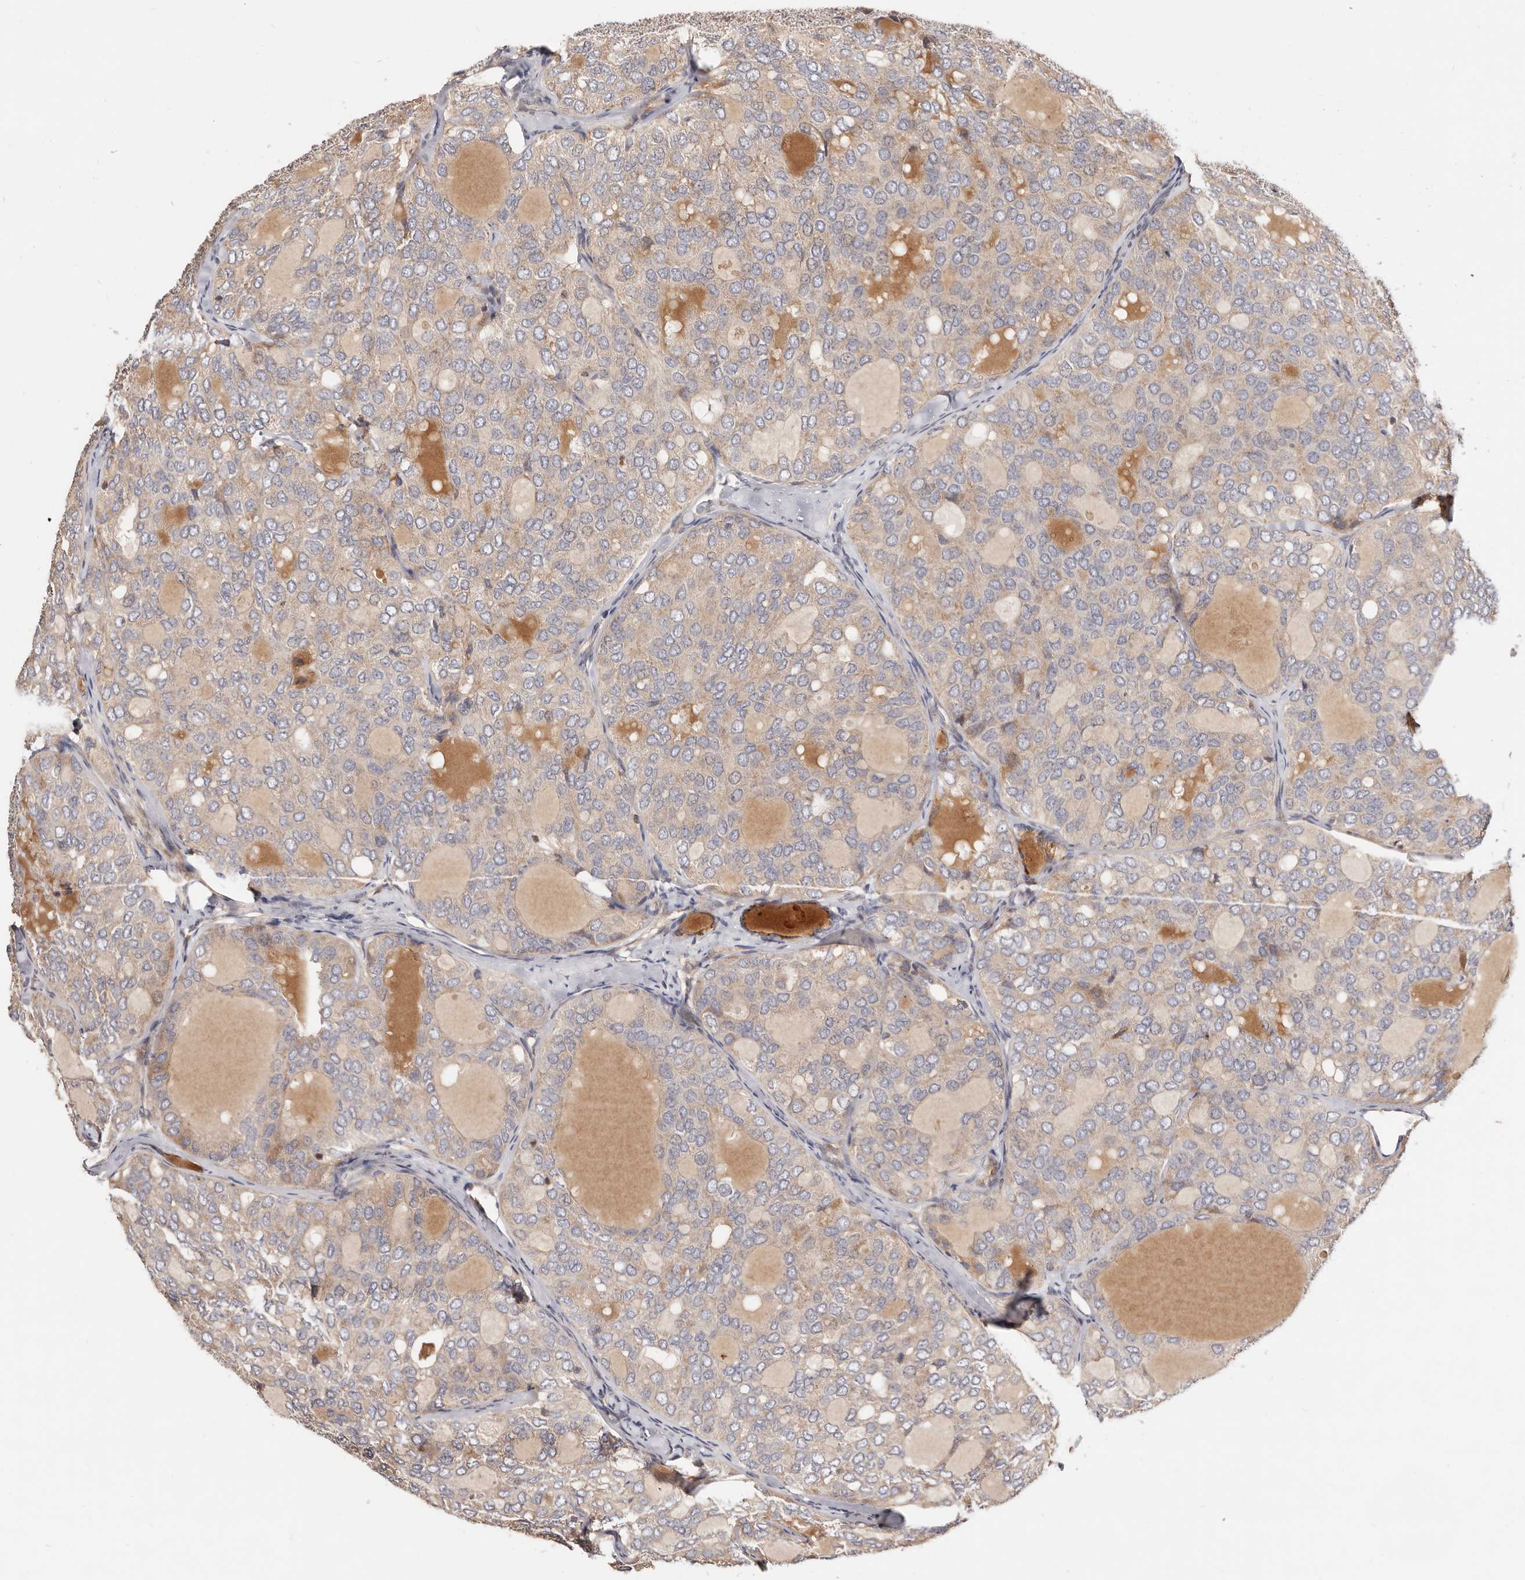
{"staining": {"intensity": "weak", "quantity": "<25%", "location": "cytoplasmic/membranous"}, "tissue": "thyroid cancer", "cell_type": "Tumor cells", "image_type": "cancer", "snomed": [{"axis": "morphology", "description": "Follicular adenoma carcinoma, NOS"}, {"axis": "topography", "description": "Thyroid gland"}], "caption": "Immunohistochemistry histopathology image of neoplastic tissue: human thyroid follicular adenoma carcinoma stained with DAB demonstrates no significant protein expression in tumor cells. The staining is performed using DAB brown chromogen with nuclei counter-stained in using hematoxylin.", "gene": "USP33", "patient": {"sex": "male", "age": 75}}